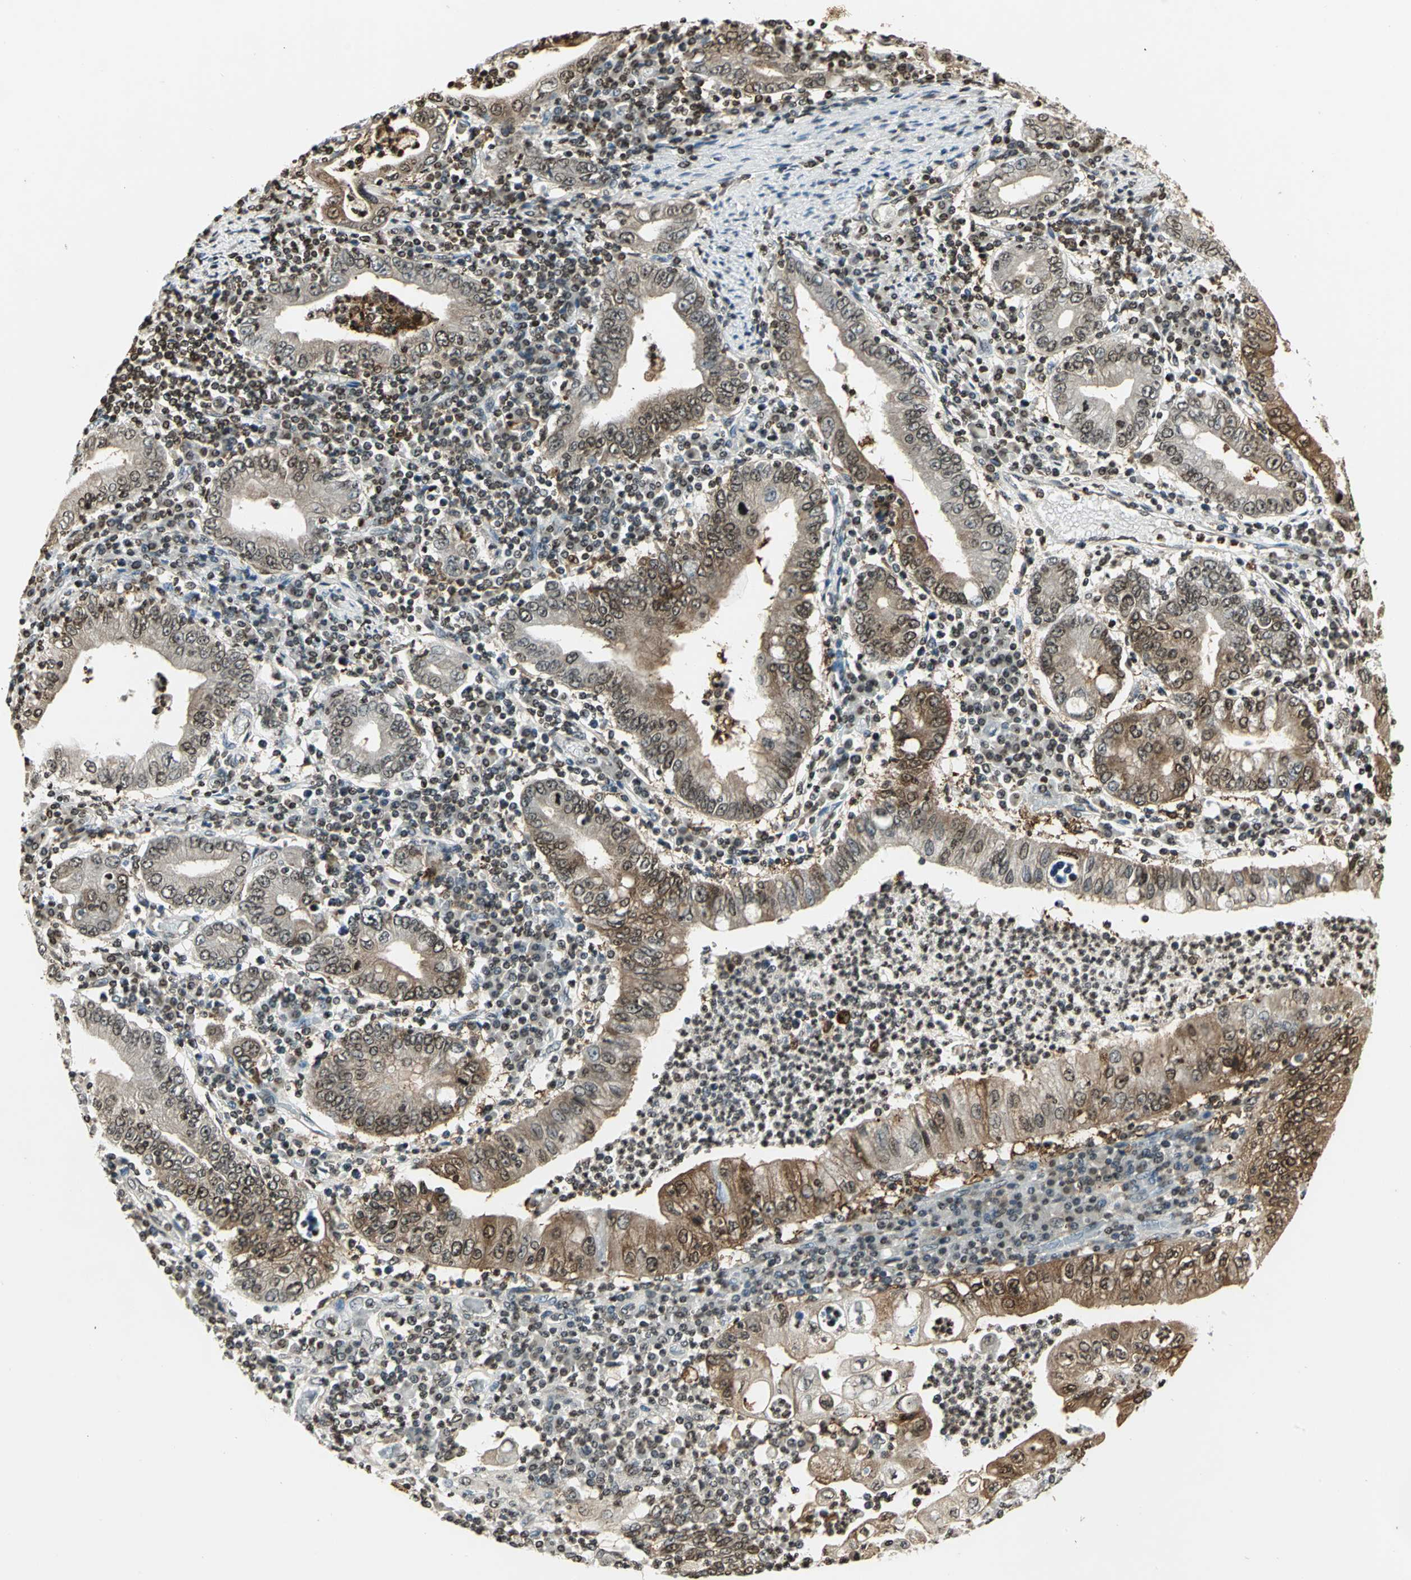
{"staining": {"intensity": "moderate", "quantity": ">75%", "location": "cytoplasmic/membranous,nuclear"}, "tissue": "stomach cancer", "cell_type": "Tumor cells", "image_type": "cancer", "snomed": [{"axis": "morphology", "description": "Normal tissue, NOS"}, {"axis": "morphology", "description": "Adenocarcinoma, NOS"}, {"axis": "topography", "description": "Esophagus"}, {"axis": "topography", "description": "Stomach, upper"}, {"axis": "topography", "description": "Peripheral nerve tissue"}], "caption": "Immunohistochemical staining of stomach cancer reveals moderate cytoplasmic/membranous and nuclear protein positivity in about >75% of tumor cells.", "gene": "LGALS3", "patient": {"sex": "male", "age": 62}}